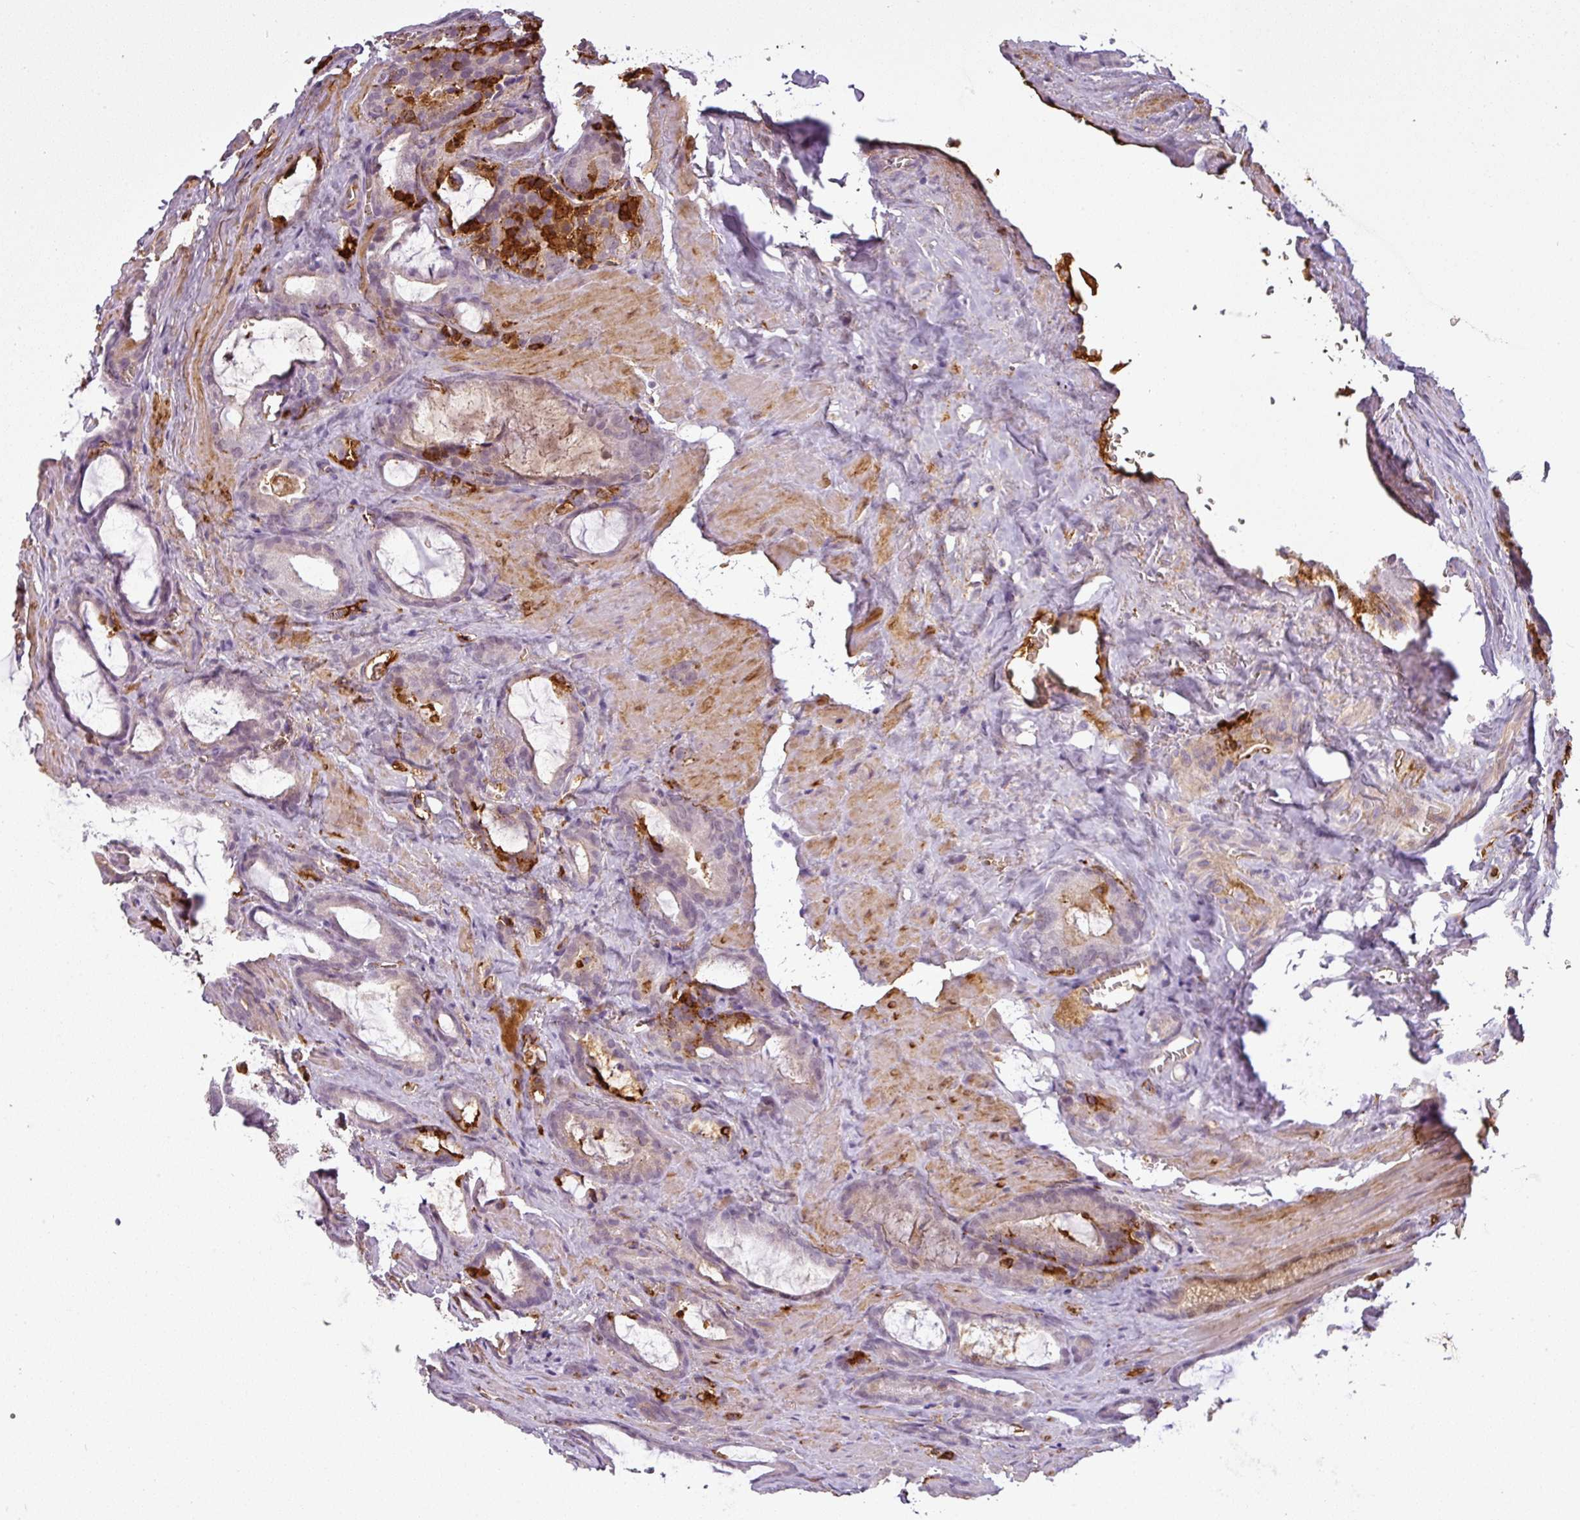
{"staining": {"intensity": "negative", "quantity": "none", "location": "none"}, "tissue": "prostate cancer", "cell_type": "Tumor cells", "image_type": "cancer", "snomed": [{"axis": "morphology", "description": "Adenocarcinoma, High grade"}, {"axis": "topography", "description": "Prostate"}], "caption": "DAB (3,3'-diaminobenzidine) immunohistochemical staining of human high-grade adenocarcinoma (prostate) shows no significant expression in tumor cells.", "gene": "APOC1", "patient": {"sex": "male", "age": 72}}